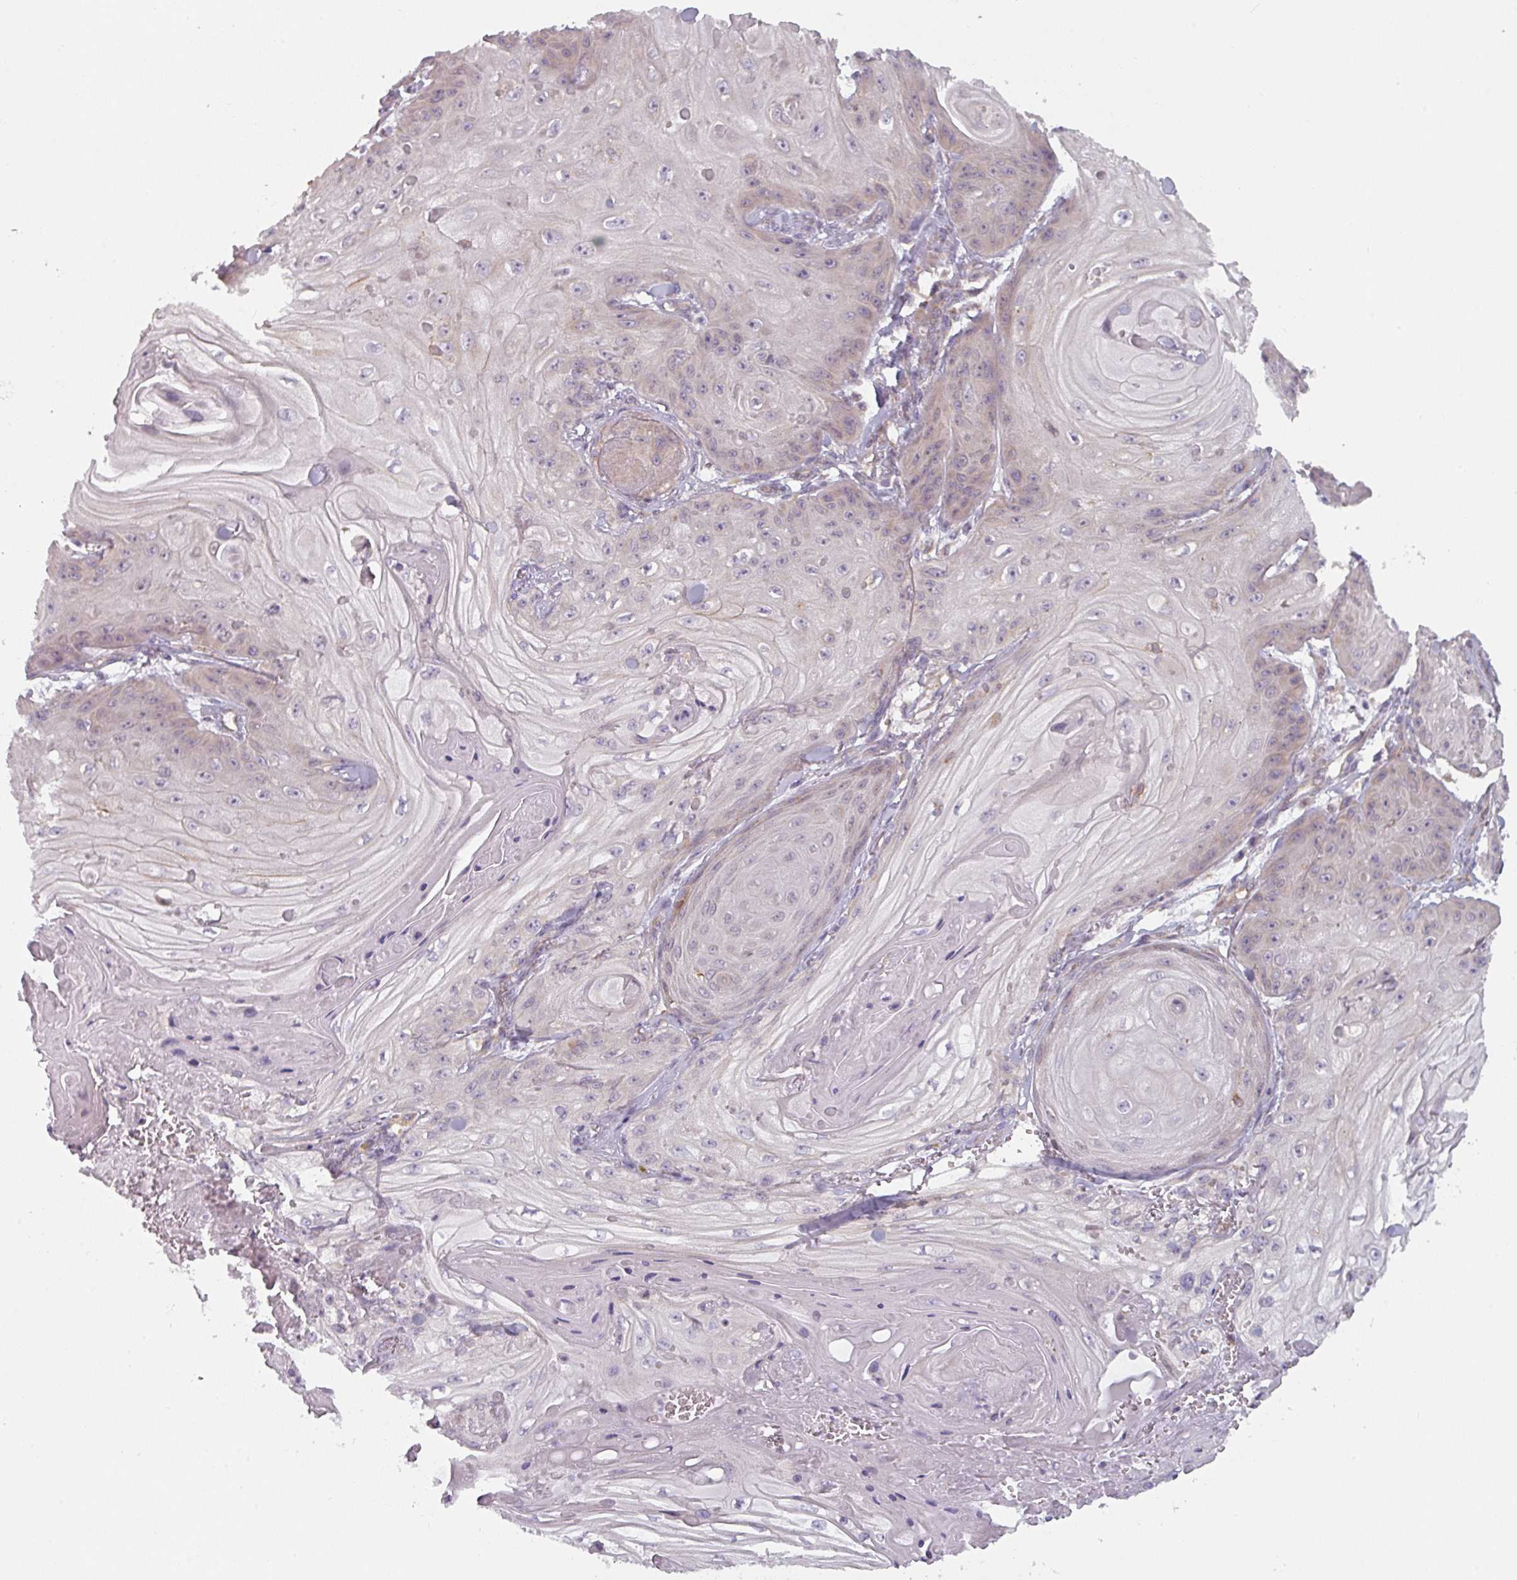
{"staining": {"intensity": "negative", "quantity": "none", "location": "none"}, "tissue": "skin cancer", "cell_type": "Tumor cells", "image_type": "cancer", "snomed": [{"axis": "morphology", "description": "Squamous cell carcinoma, NOS"}, {"axis": "topography", "description": "Skin"}], "caption": "An image of skin squamous cell carcinoma stained for a protein demonstrates no brown staining in tumor cells. (IHC, brightfield microscopy, high magnification).", "gene": "TAPT1", "patient": {"sex": "male", "age": 74}}